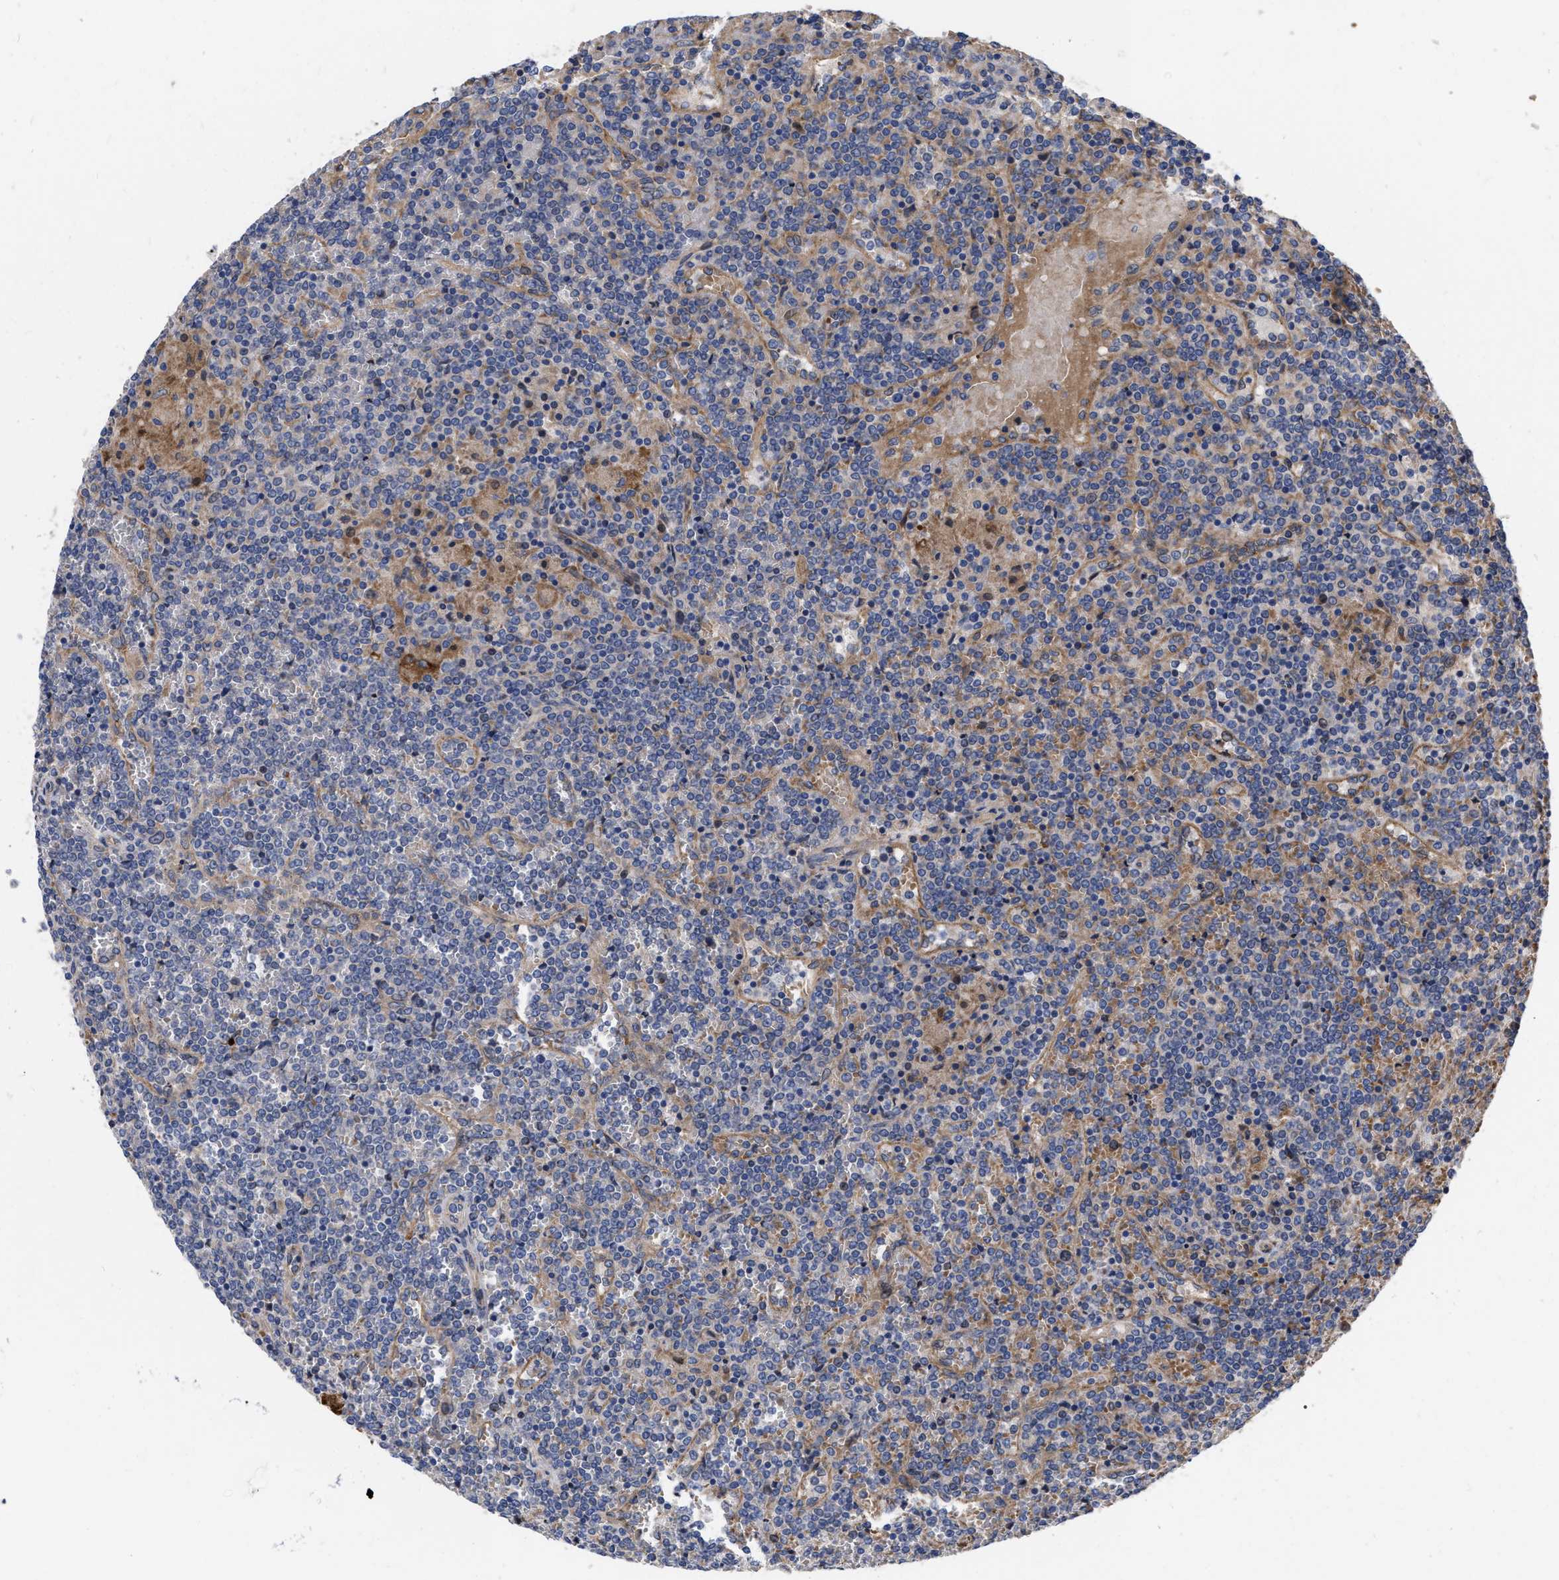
{"staining": {"intensity": "weak", "quantity": "<25%", "location": "cytoplasmic/membranous"}, "tissue": "lymphoma", "cell_type": "Tumor cells", "image_type": "cancer", "snomed": [{"axis": "morphology", "description": "Malignant lymphoma, non-Hodgkin's type, Low grade"}, {"axis": "topography", "description": "Spleen"}], "caption": "High magnification brightfield microscopy of lymphoma stained with DAB (3,3'-diaminobenzidine) (brown) and counterstained with hematoxylin (blue): tumor cells show no significant expression.", "gene": "MLST8", "patient": {"sex": "female", "age": 19}}